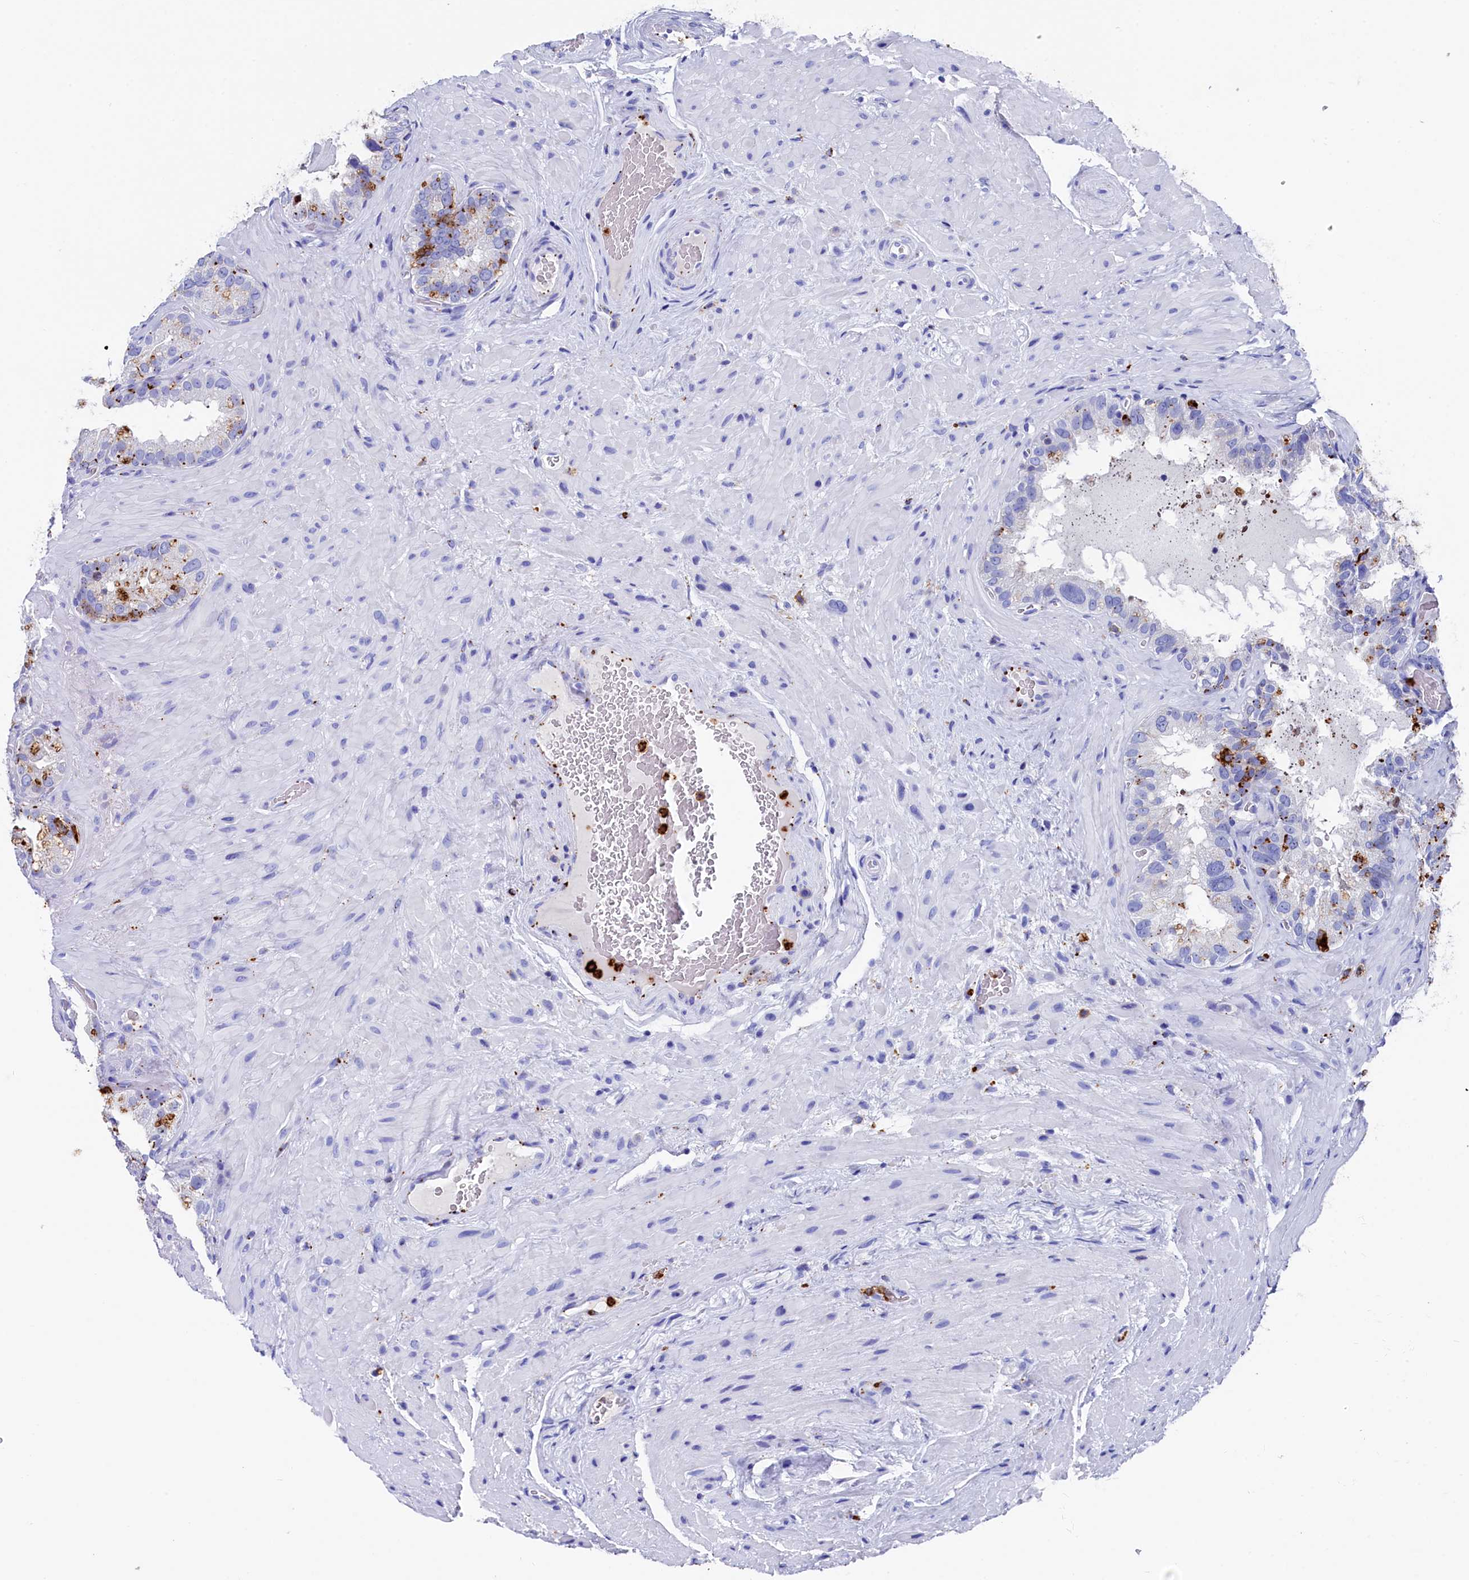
{"staining": {"intensity": "strong", "quantity": "<25%", "location": "cytoplasmic/membranous"}, "tissue": "seminal vesicle", "cell_type": "Glandular cells", "image_type": "normal", "snomed": [{"axis": "morphology", "description": "Normal tissue, NOS"}, {"axis": "topography", "description": "Seminal veicle"}, {"axis": "topography", "description": "Peripheral nerve tissue"}], "caption": "The immunohistochemical stain shows strong cytoplasmic/membranous staining in glandular cells of benign seminal vesicle.", "gene": "PLAC8", "patient": {"sex": "male", "age": 67}}